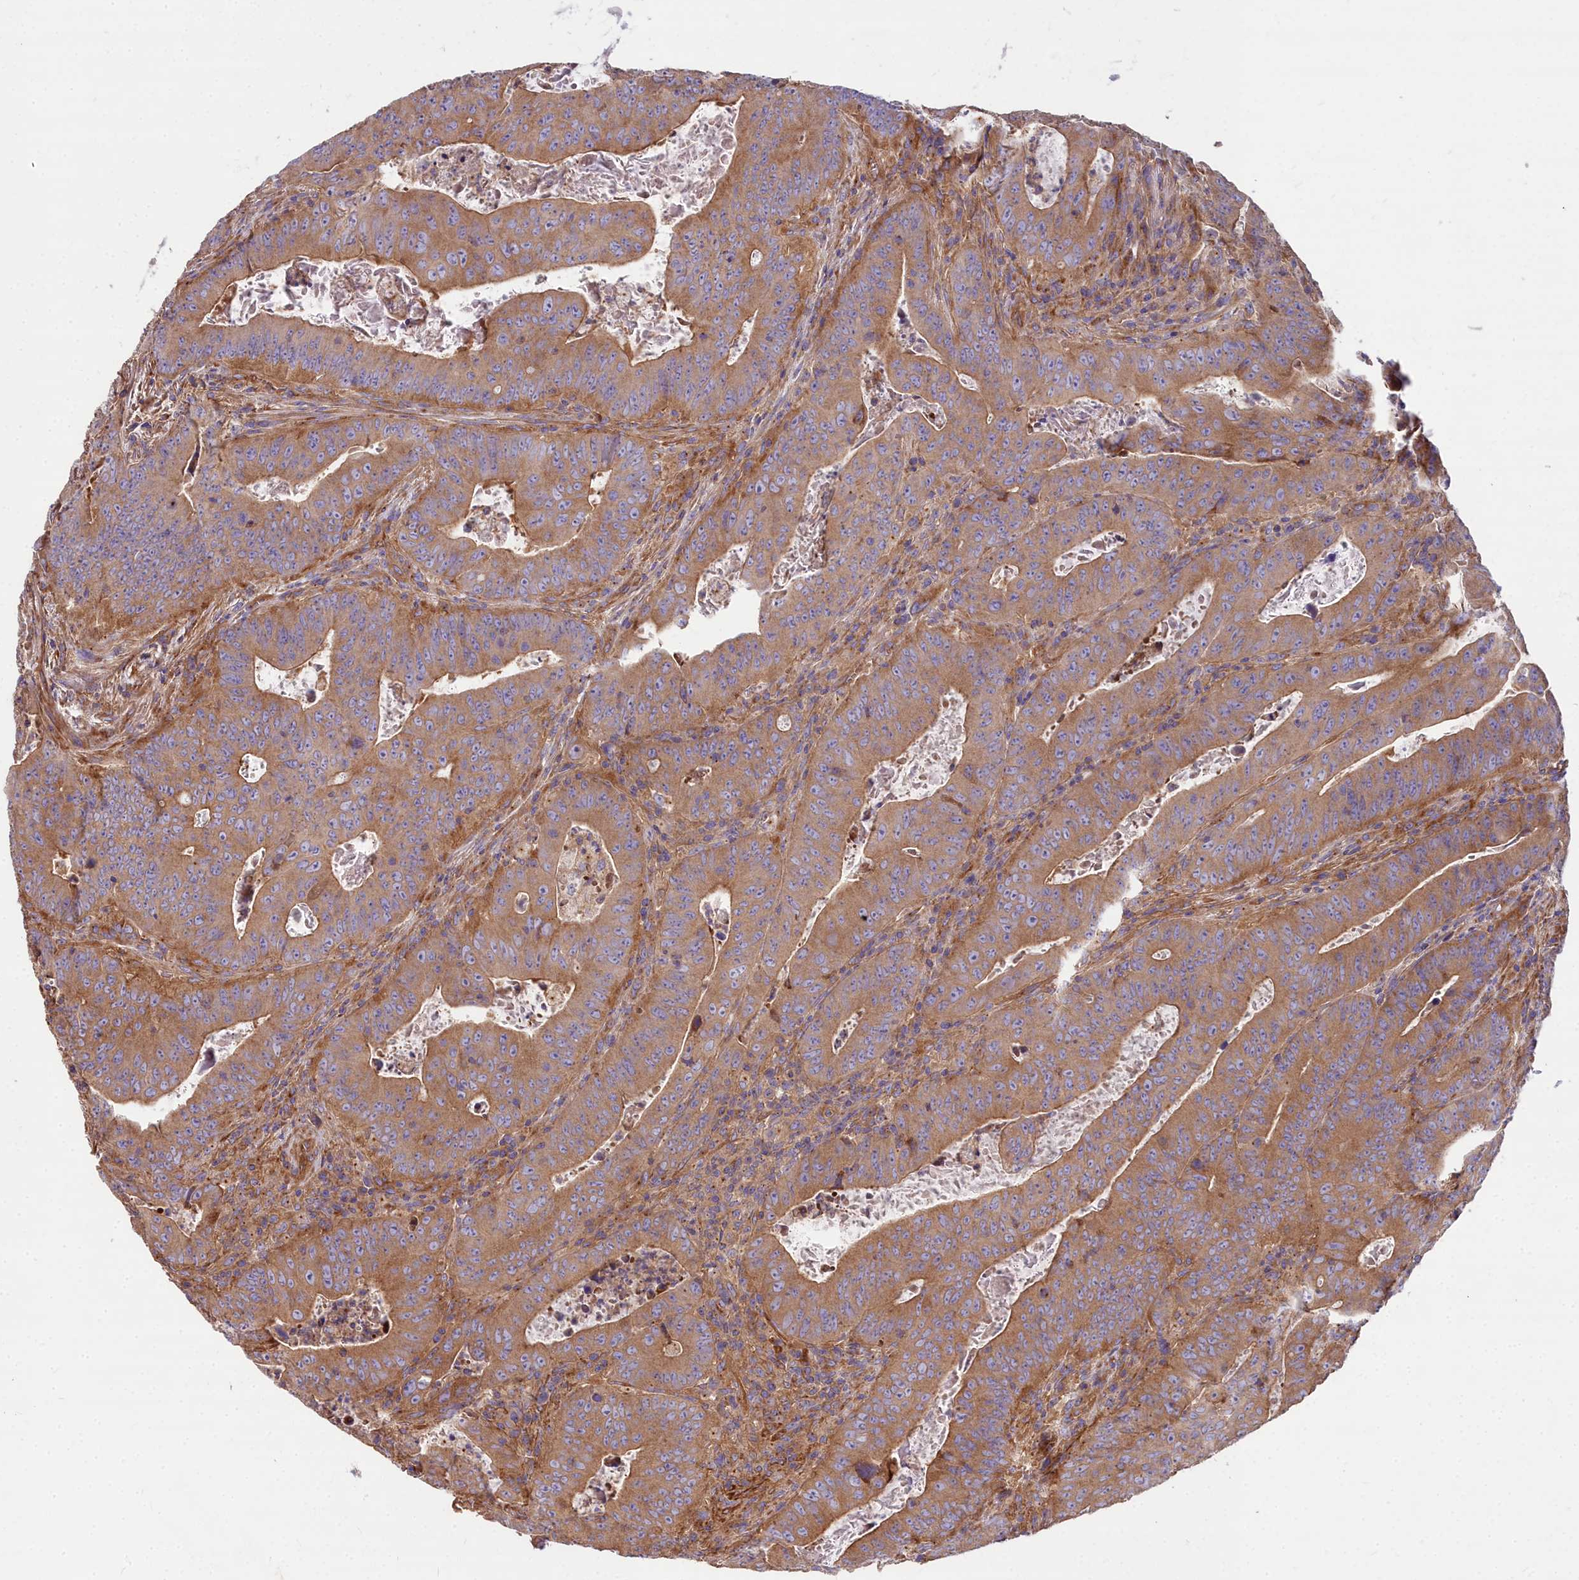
{"staining": {"intensity": "moderate", "quantity": ">75%", "location": "cytoplasmic/membranous"}, "tissue": "colorectal cancer", "cell_type": "Tumor cells", "image_type": "cancer", "snomed": [{"axis": "morphology", "description": "Adenocarcinoma, NOS"}, {"axis": "topography", "description": "Rectum"}], "caption": "High-magnification brightfield microscopy of colorectal cancer (adenocarcinoma) stained with DAB (3,3'-diaminobenzidine) (brown) and counterstained with hematoxylin (blue). tumor cells exhibit moderate cytoplasmic/membranous expression is appreciated in about>75% of cells.", "gene": "DCTN3", "patient": {"sex": "female", "age": 75}}